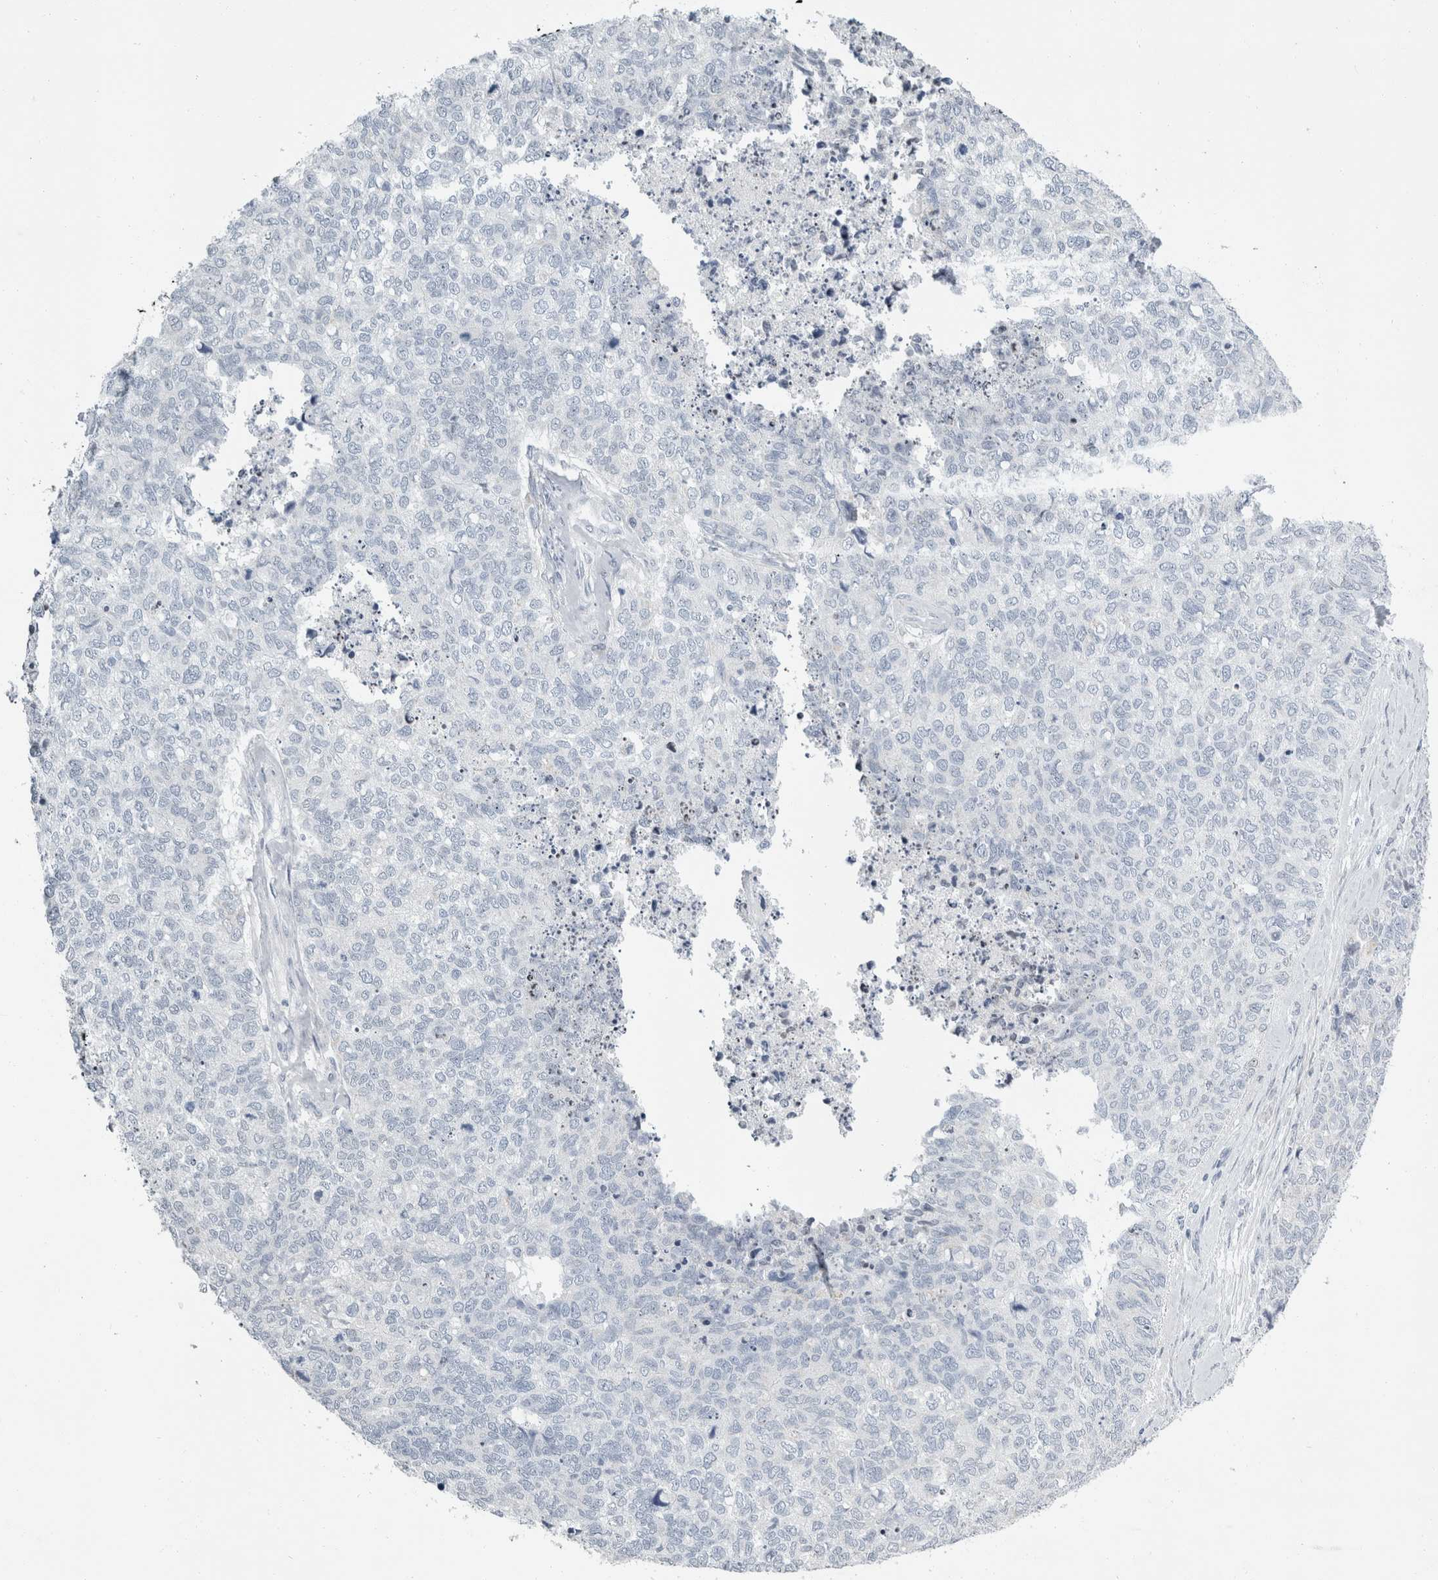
{"staining": {"intensity": "negative", "quantity": "none", "location": "none"}, "tissue": "cervical cancer", "cell_type": "Tumor cells", "image_type": "cancer", "snomed": [{"axis": "morphology", "description": "Squamous cell carcinoma, NOS"}, {"axis": "topography", "description": "Cervix"}], "caption": "Immunohistochemistry (IHC) micrograph of cervical squamous cell carcinoma stained for a protein (brown), which displays no staining in tumor cells. (DAB immunohistochemistry with hematoxylin counter stain).", "gene": "FXYD7", "patient": {"sex": "female", "age": 63}}